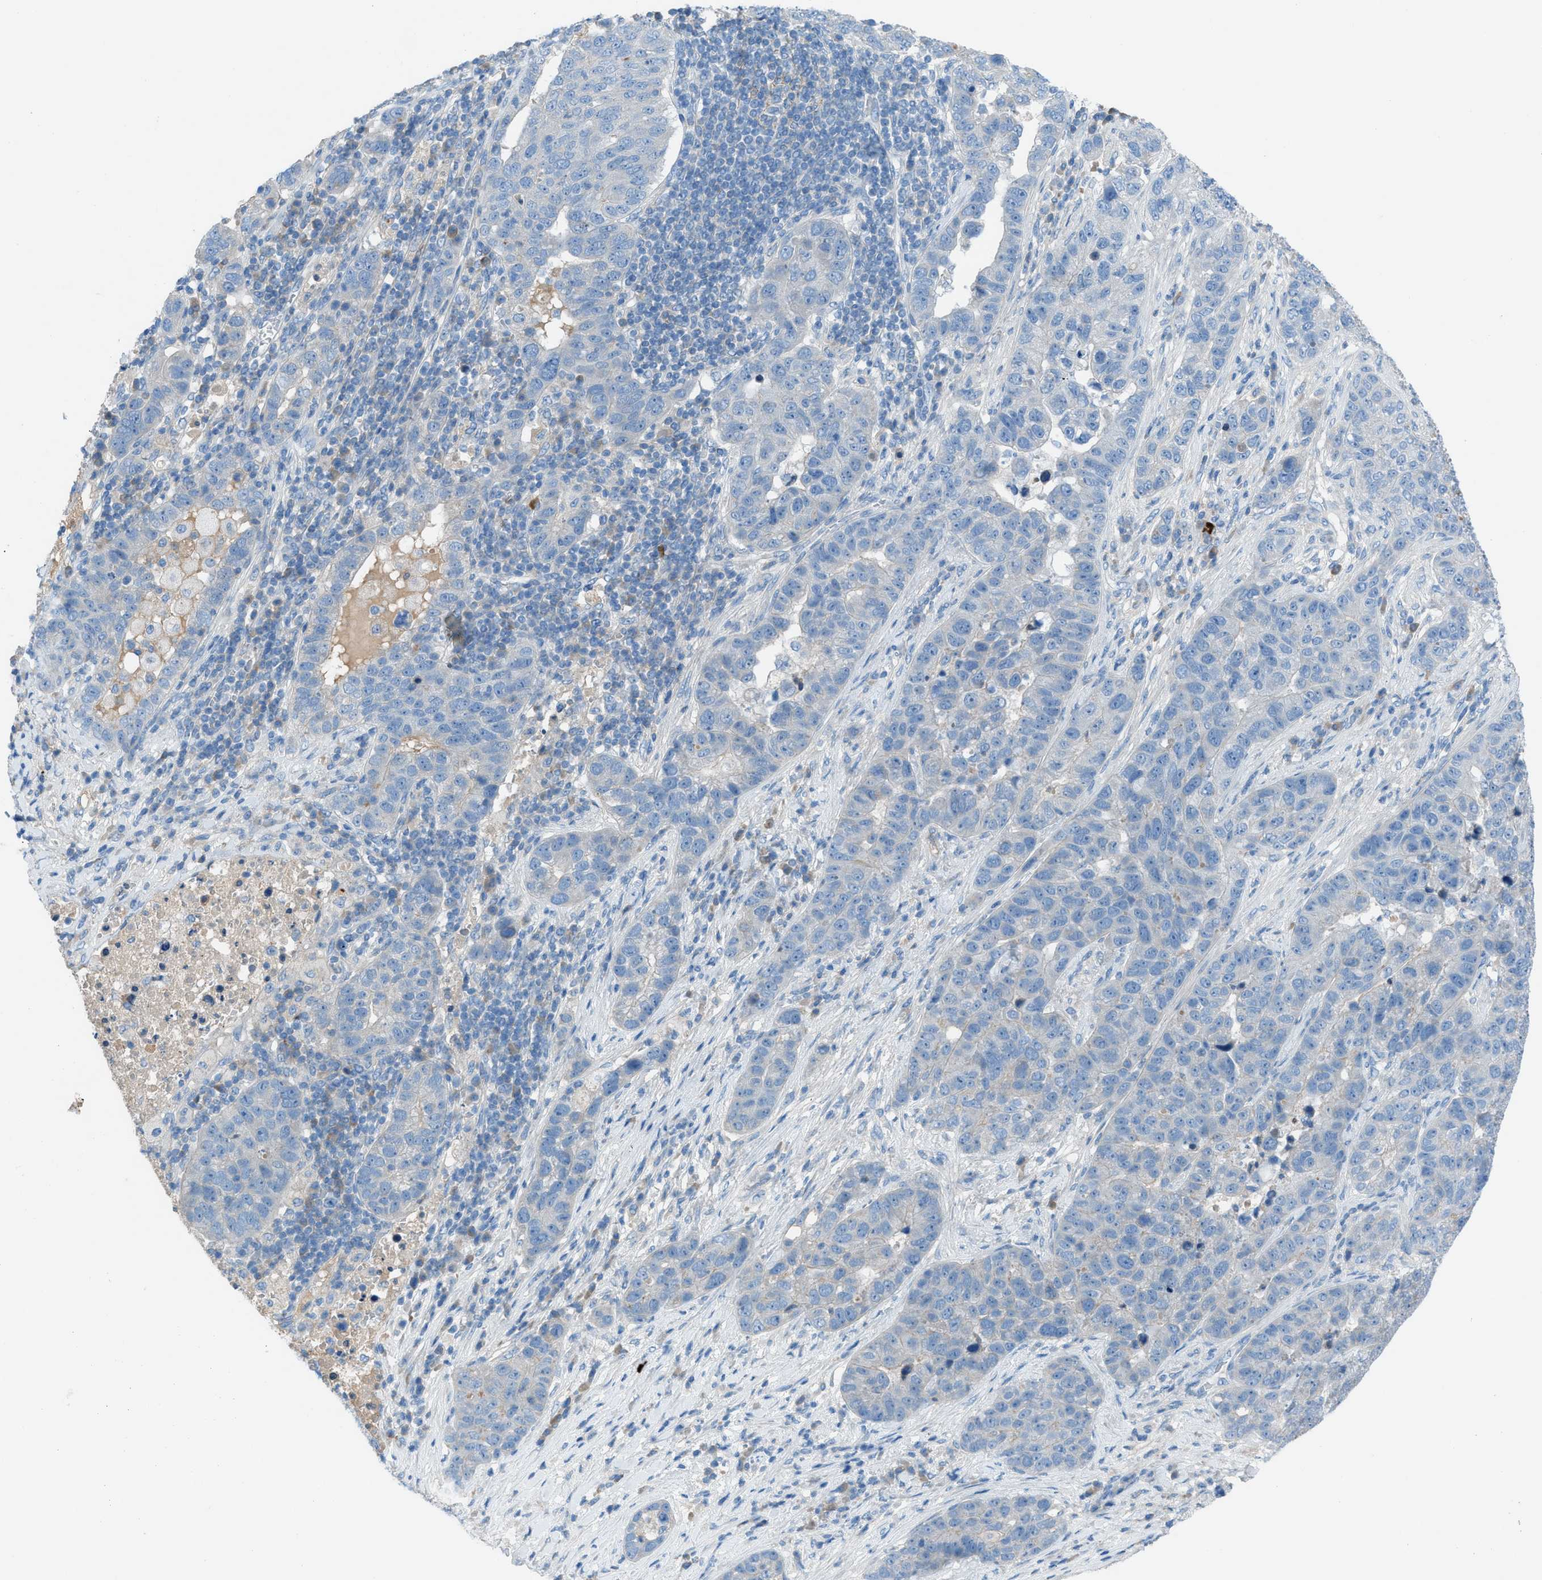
{"staining": {"intensity": "negative", "quantity": "none", "location": "none"}, "tissue": "pancreatic cancer", "cell_type": "Tumor cells", "image_type": "cancer", "snomed": [{"axis": "morphology", "description": "Adenocarcinoma, NOS"}, {"axis": "topography", "description": "Pancreas"}], "caption": "The immunohistochemistry (IHC) micrograph has no significant staining in tumor cells of pancreatic adenocarcinoma tissue. (DAB (3,3'-diaminobenzidine) IHC visualized using brightfield microscopy, high magnification).", "gene": "C5AR2", "patient": {"sex": "female", "age": 61}}